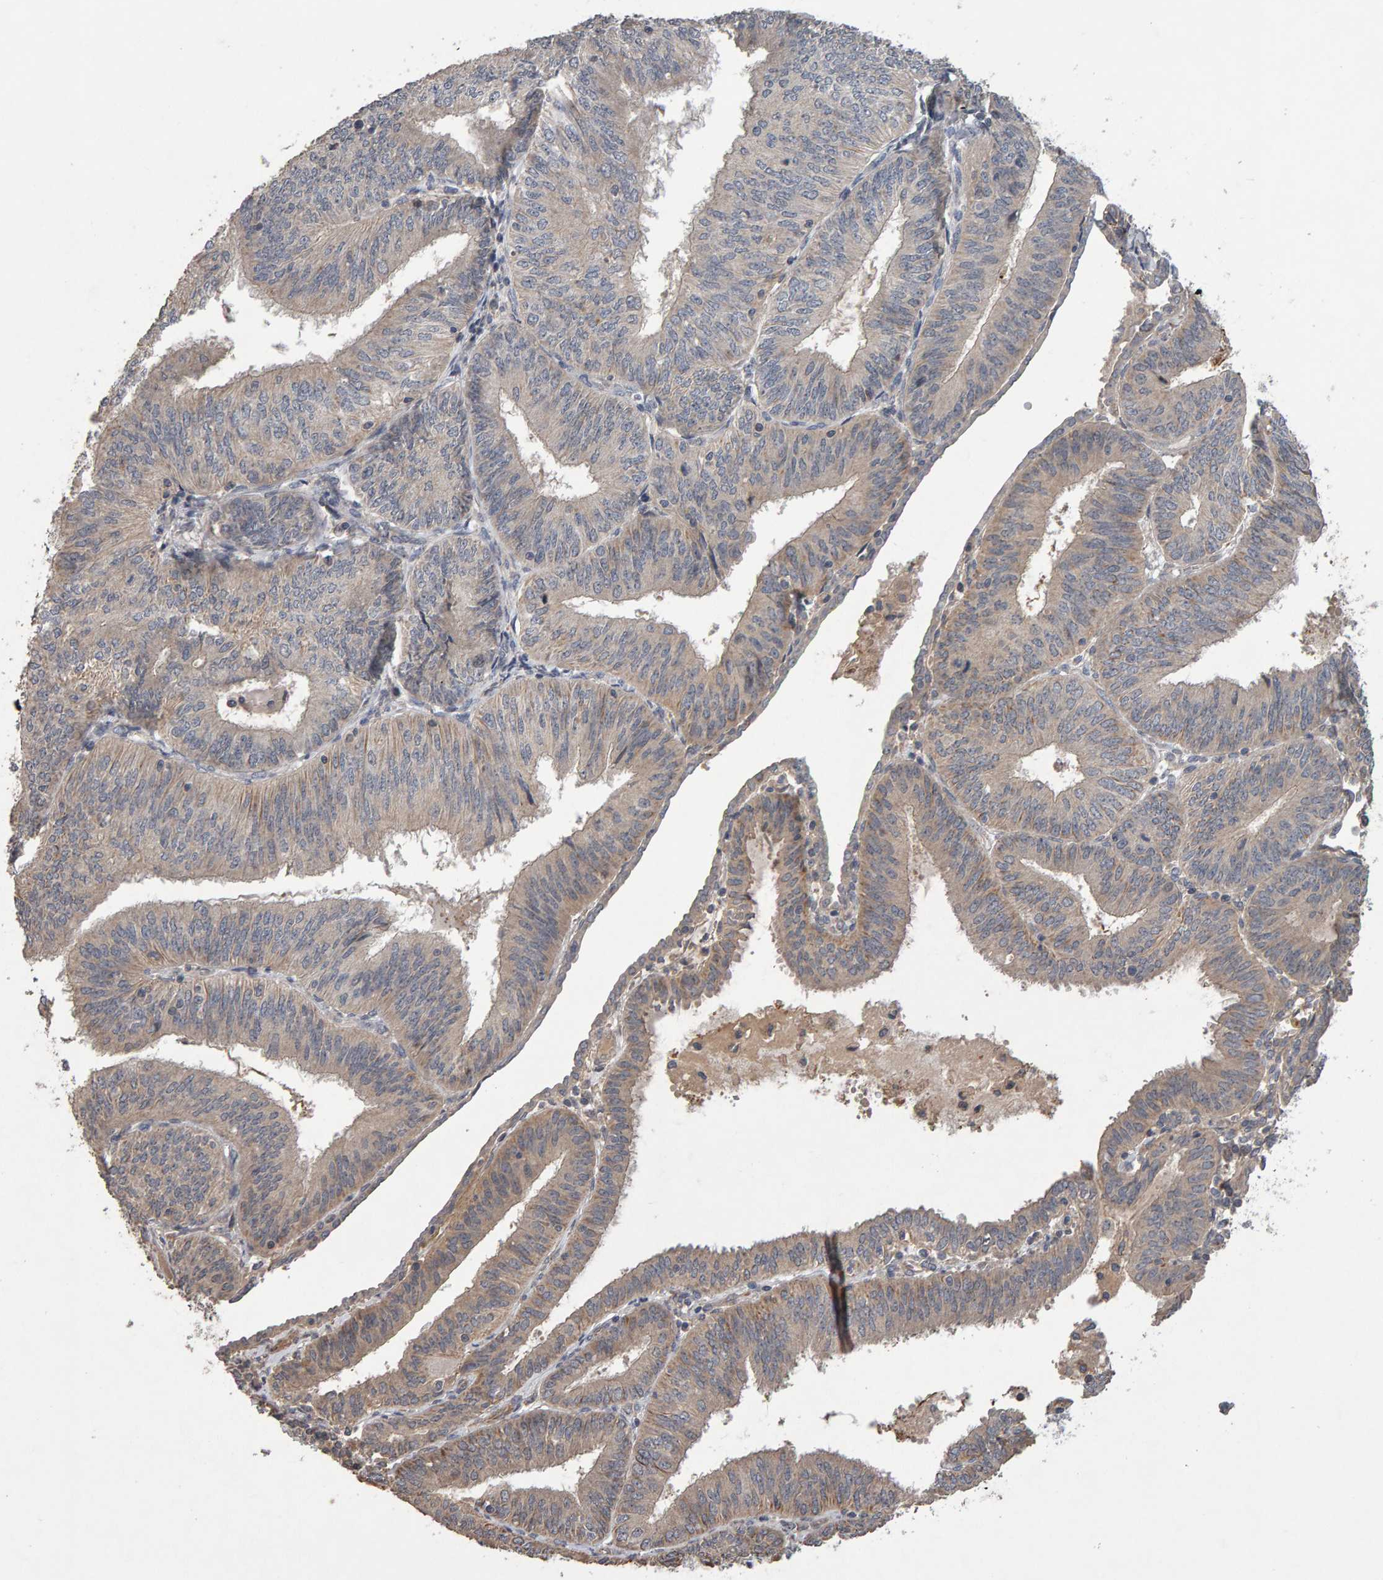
{"staining": {"intensity": "weak", "quantity": "<25%", "location": "cytoplasmic/membranous"}, "tissue": "endometrial cancer", "cell_type": "Tumor cells", "image_type": "cancer", "snomed": [{"axis": "morphology", "description": "Adenocarcinoma, NOS"}, {"axis": "topography", "description": "Endometrium"}], "caption": "A micrograph of endometrial cancer stained for a protein demonstrates no brown staining in tumor cells.", "gene": "COASY", "patient": {"sex": "female", "age": 58}}